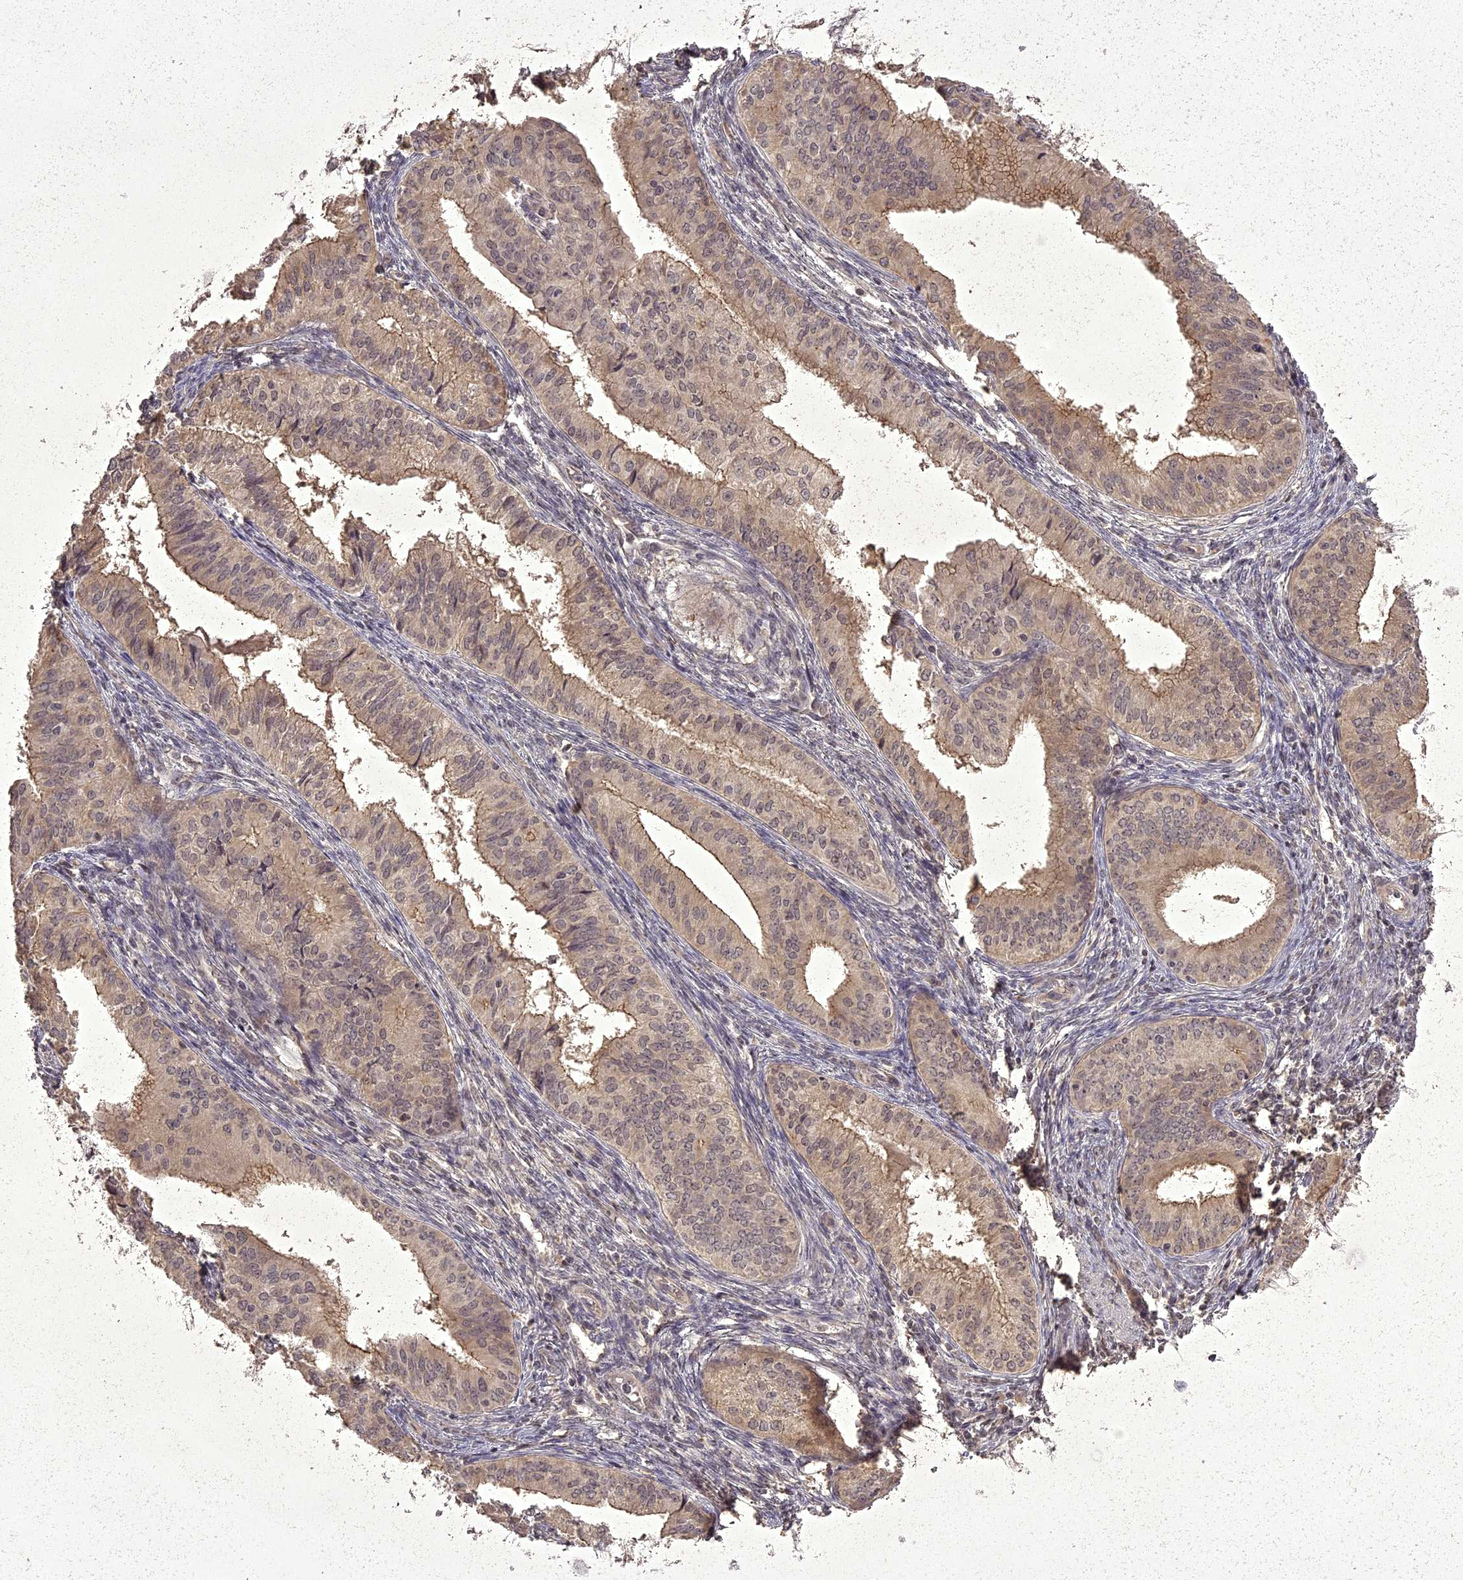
{"staining": {"intensity": "weak", "quantity": ">75%", "location": "cytoplasmic/membranous"}, "tissue": "endometrial cancer", "cell_type": "Tumor cells", "image_type": "cancer", "snomed": [{"axis": "morphology", "description": "Adenocarcinoma, NOS"}, {"axis": "topography", "description": "Endometrium"}], "caption": "Immunohistochemical staining of endometrial cancer displays low levels of weak cytoplasmic/membranous protein expression in approximately >75% of tumor cells.", "gene": "ING5", "patient": {"sex": "female", "age": 50}}